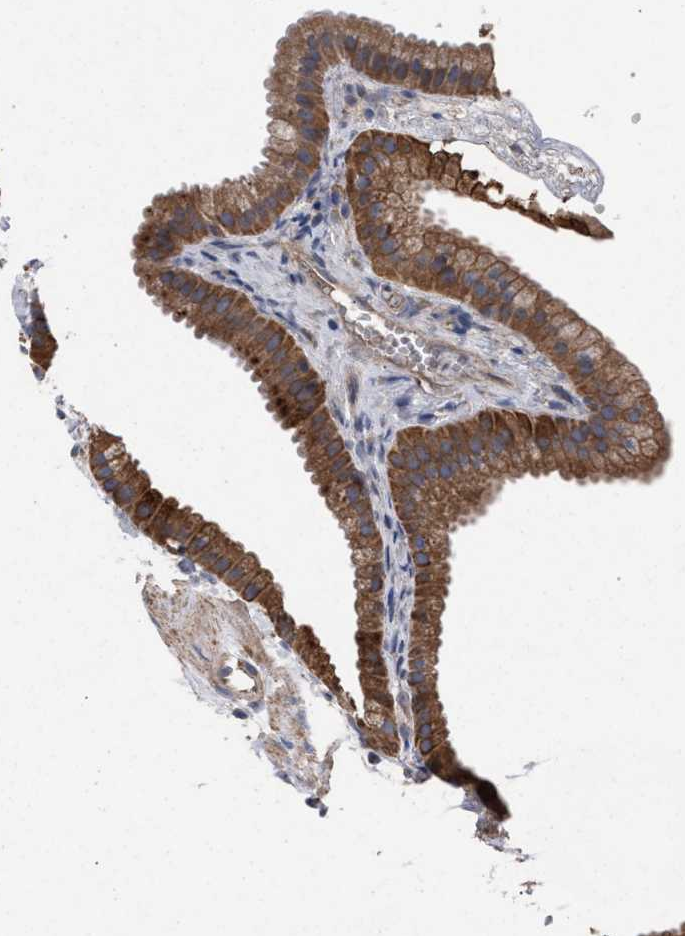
{"staining": {"intensity": "moderate", "quantity": ">75%", "location": "cytoplasmic/membranous"}, "tissue": "gallbladder", "cell_type": "Glandular cells", "image_type": "normal", "snomed": [{"axis": "morphology", "description": "Normal tissue, NOS"}, {"axis": "topography", "description": "Gallbladder"}], "caption": "Moderate cytoplasmic/membranous positivity is appreciated in approximately >75% of glandular cells in unremarkable gallbladder.", "gene": "BCL2L12", "patient": {"sex": "female", "age": 64}}